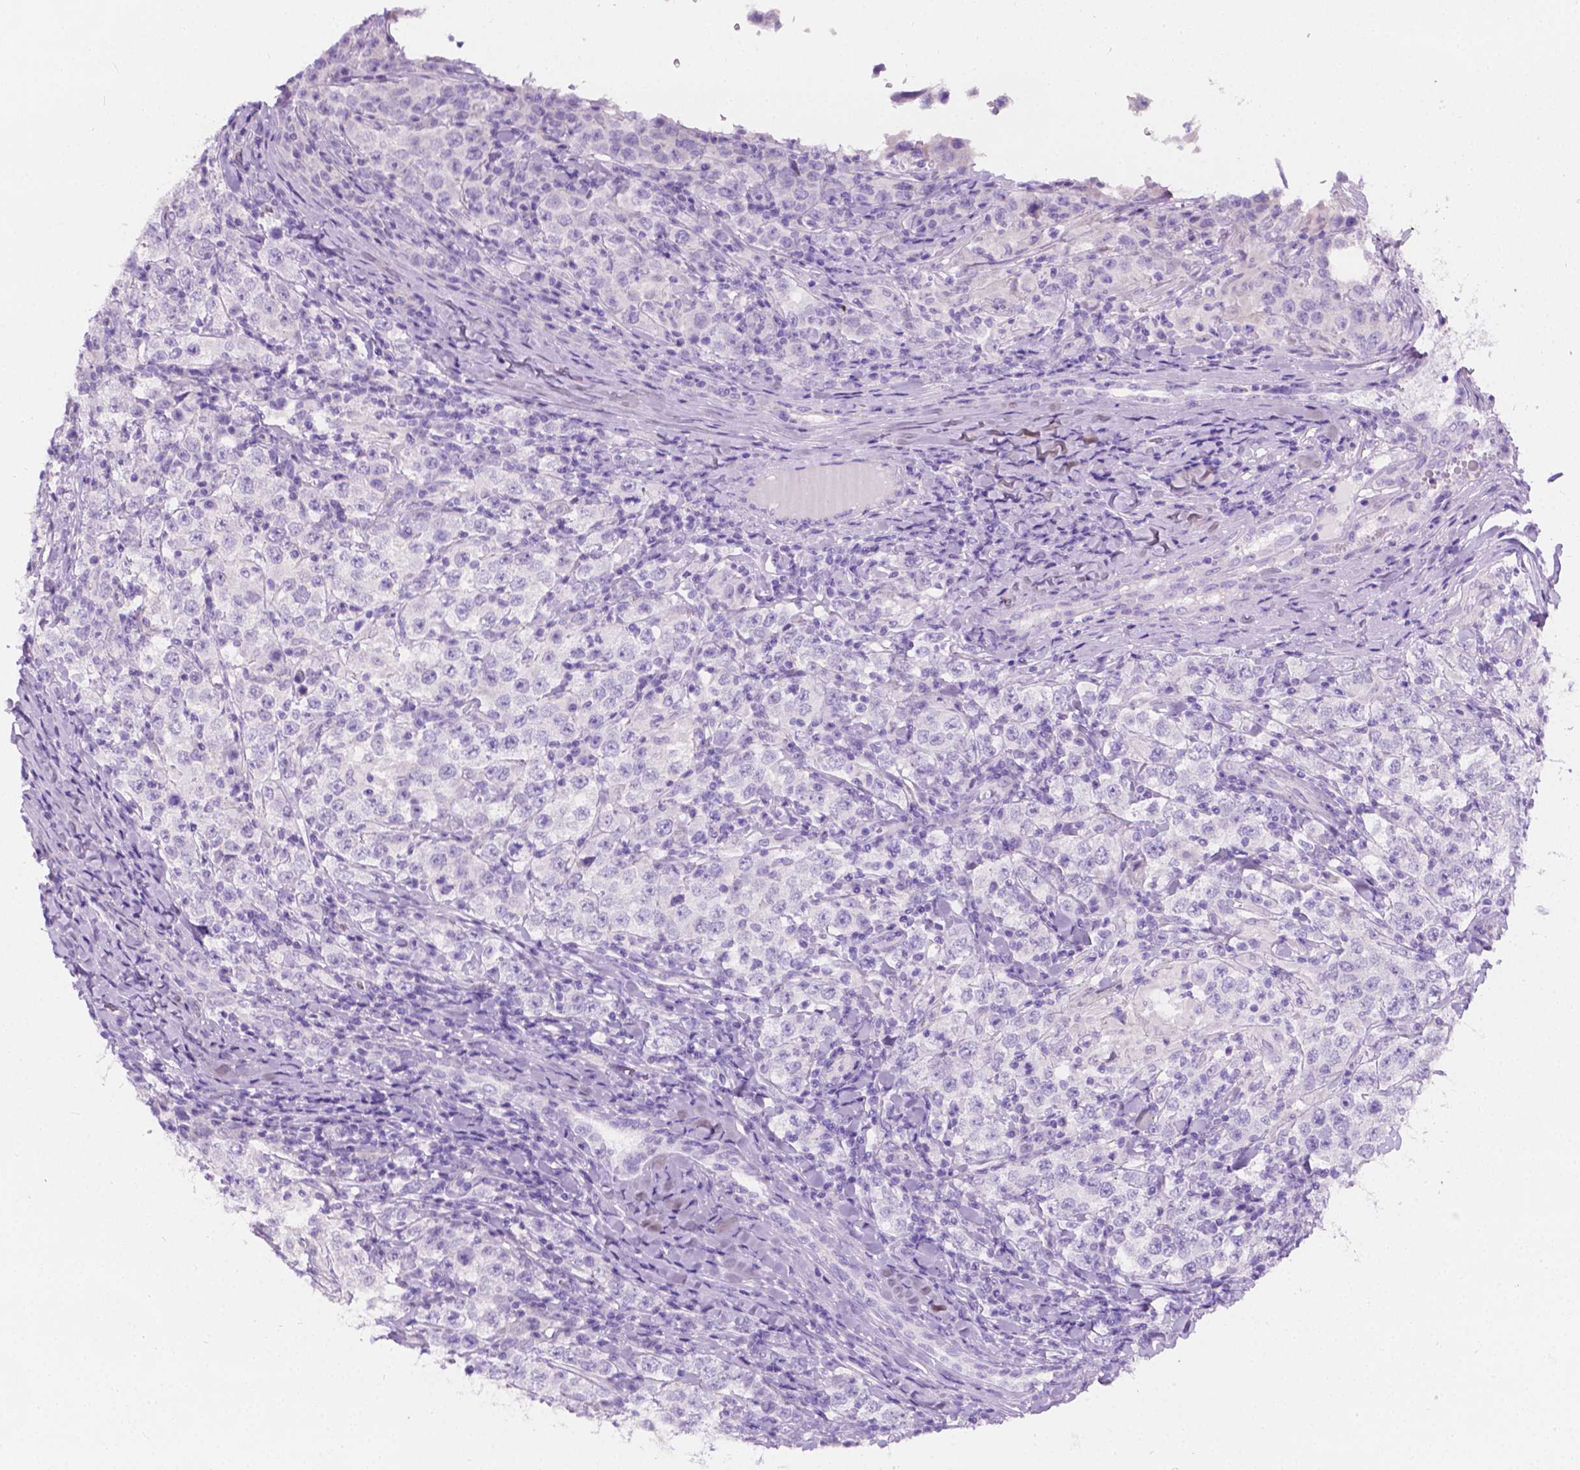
{"staining": {"intensity": "negative", "quantity": "none", "location": "none"}, "tissue": "testis cancer", "cell_type": "Tumor cells", "image_type": "cancer", "snomed": [{"axis": "morphology", "description": "Seminoma, NOS"}, {"axis": "morphology", "description": "Carcinoma, Embryonal, NOS"}, {"axis": "topography", "description": "Testis"}], "caption": "Histopathology image shows no protein staining in tumor cells of testis embryonal carcinoma tissue.", "gene": "GNAO1", "patient": {"sex": "male", "age": 41}}